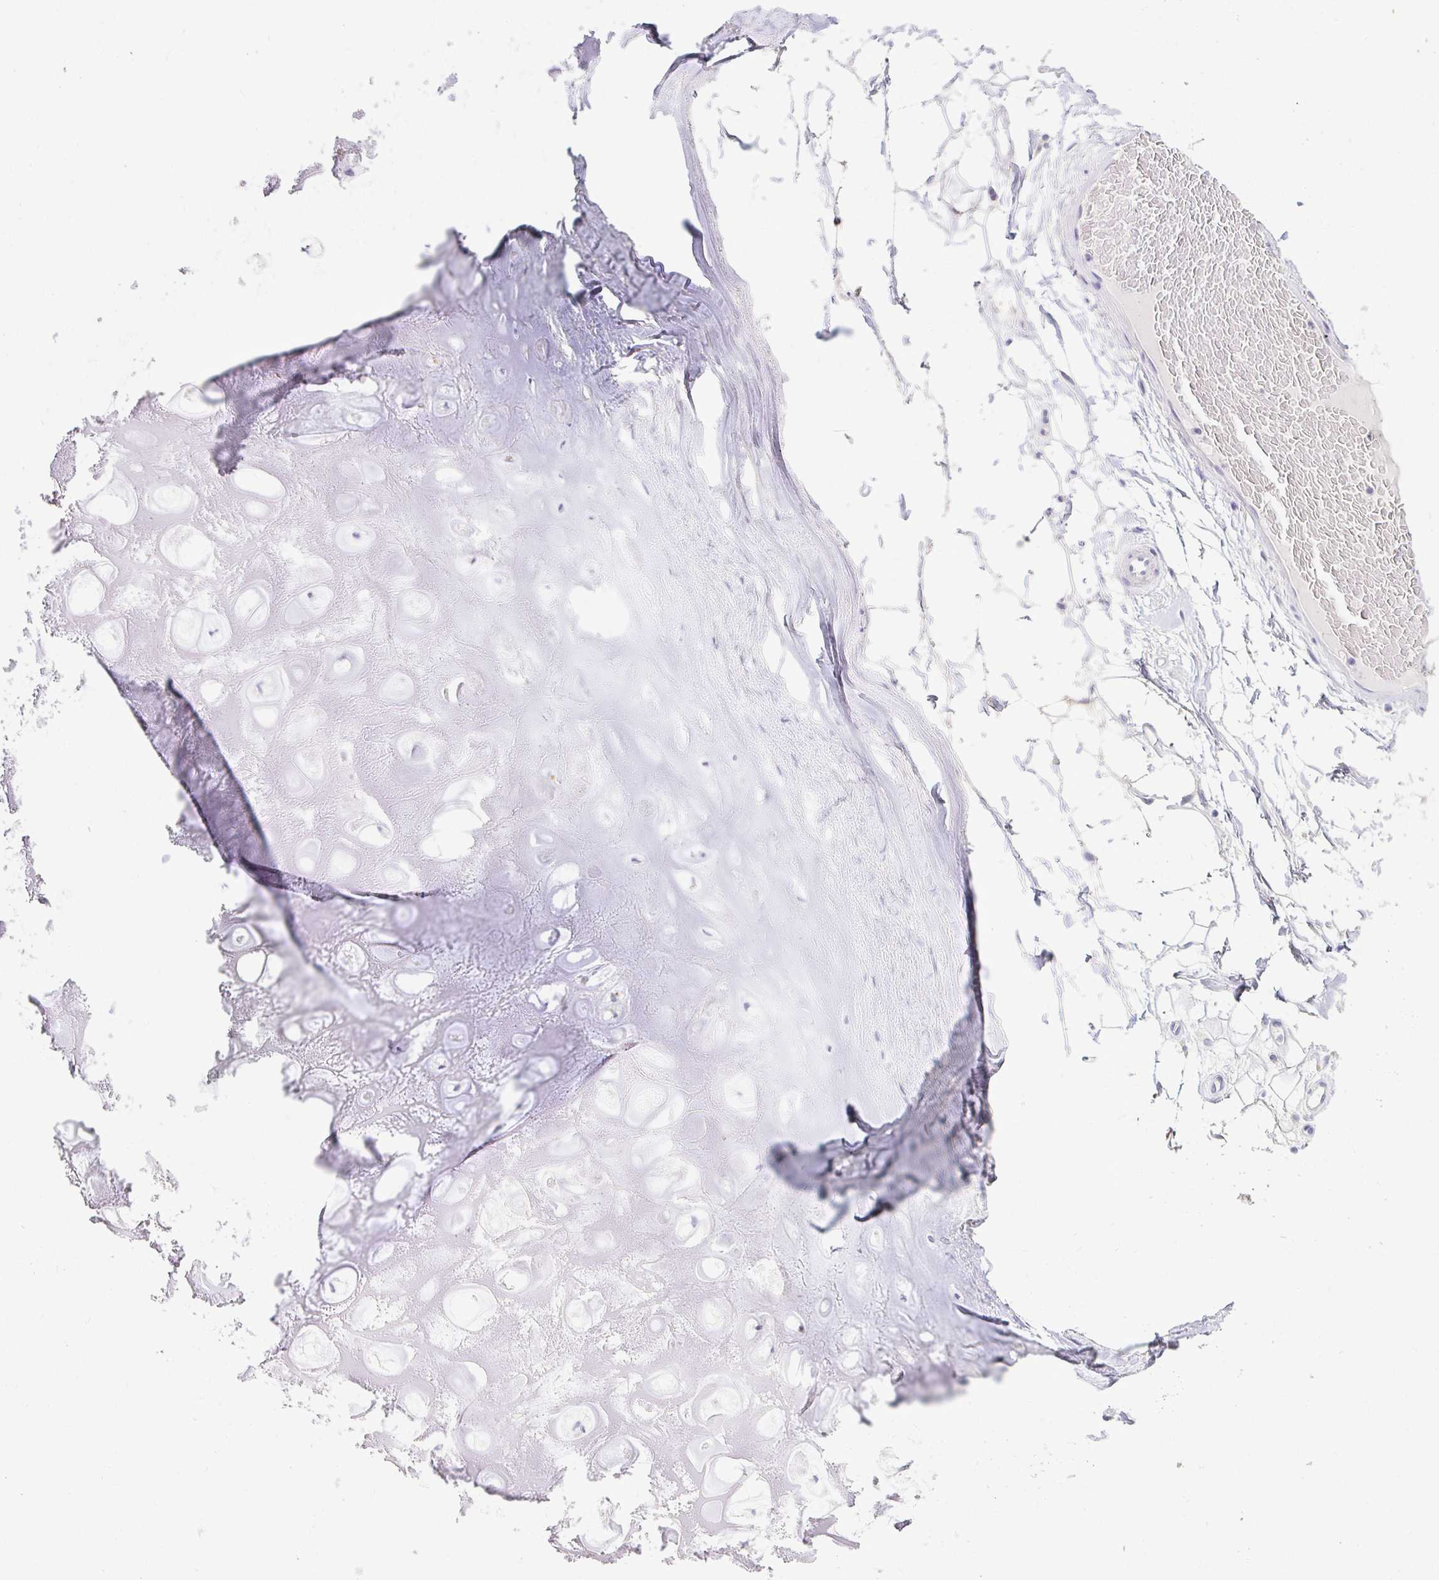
{"staining": {"intensity": "negative", "quantity": "none", "location": "none"}, "tissue": "adipose tissue", "cell_type": "Adipocytes", "image_type": "normal", "snomed": [{"axis": "morphology", "description": "Normal tissue, NOS"}, {"axis": "topography", "description": "Lymph node"}, {"axis": "topography", "description": "Cartilage tissue"}, {"axis": "topography", "description": "Nasopharynx"}], "caption": "High power microscopy photomicrograph of an IHC histopathology image of benign adipose tissue, revealing no significant staining in adipocytes.", "gene": "OR51D1", "patient": {"sex": "male", "age": 63}}